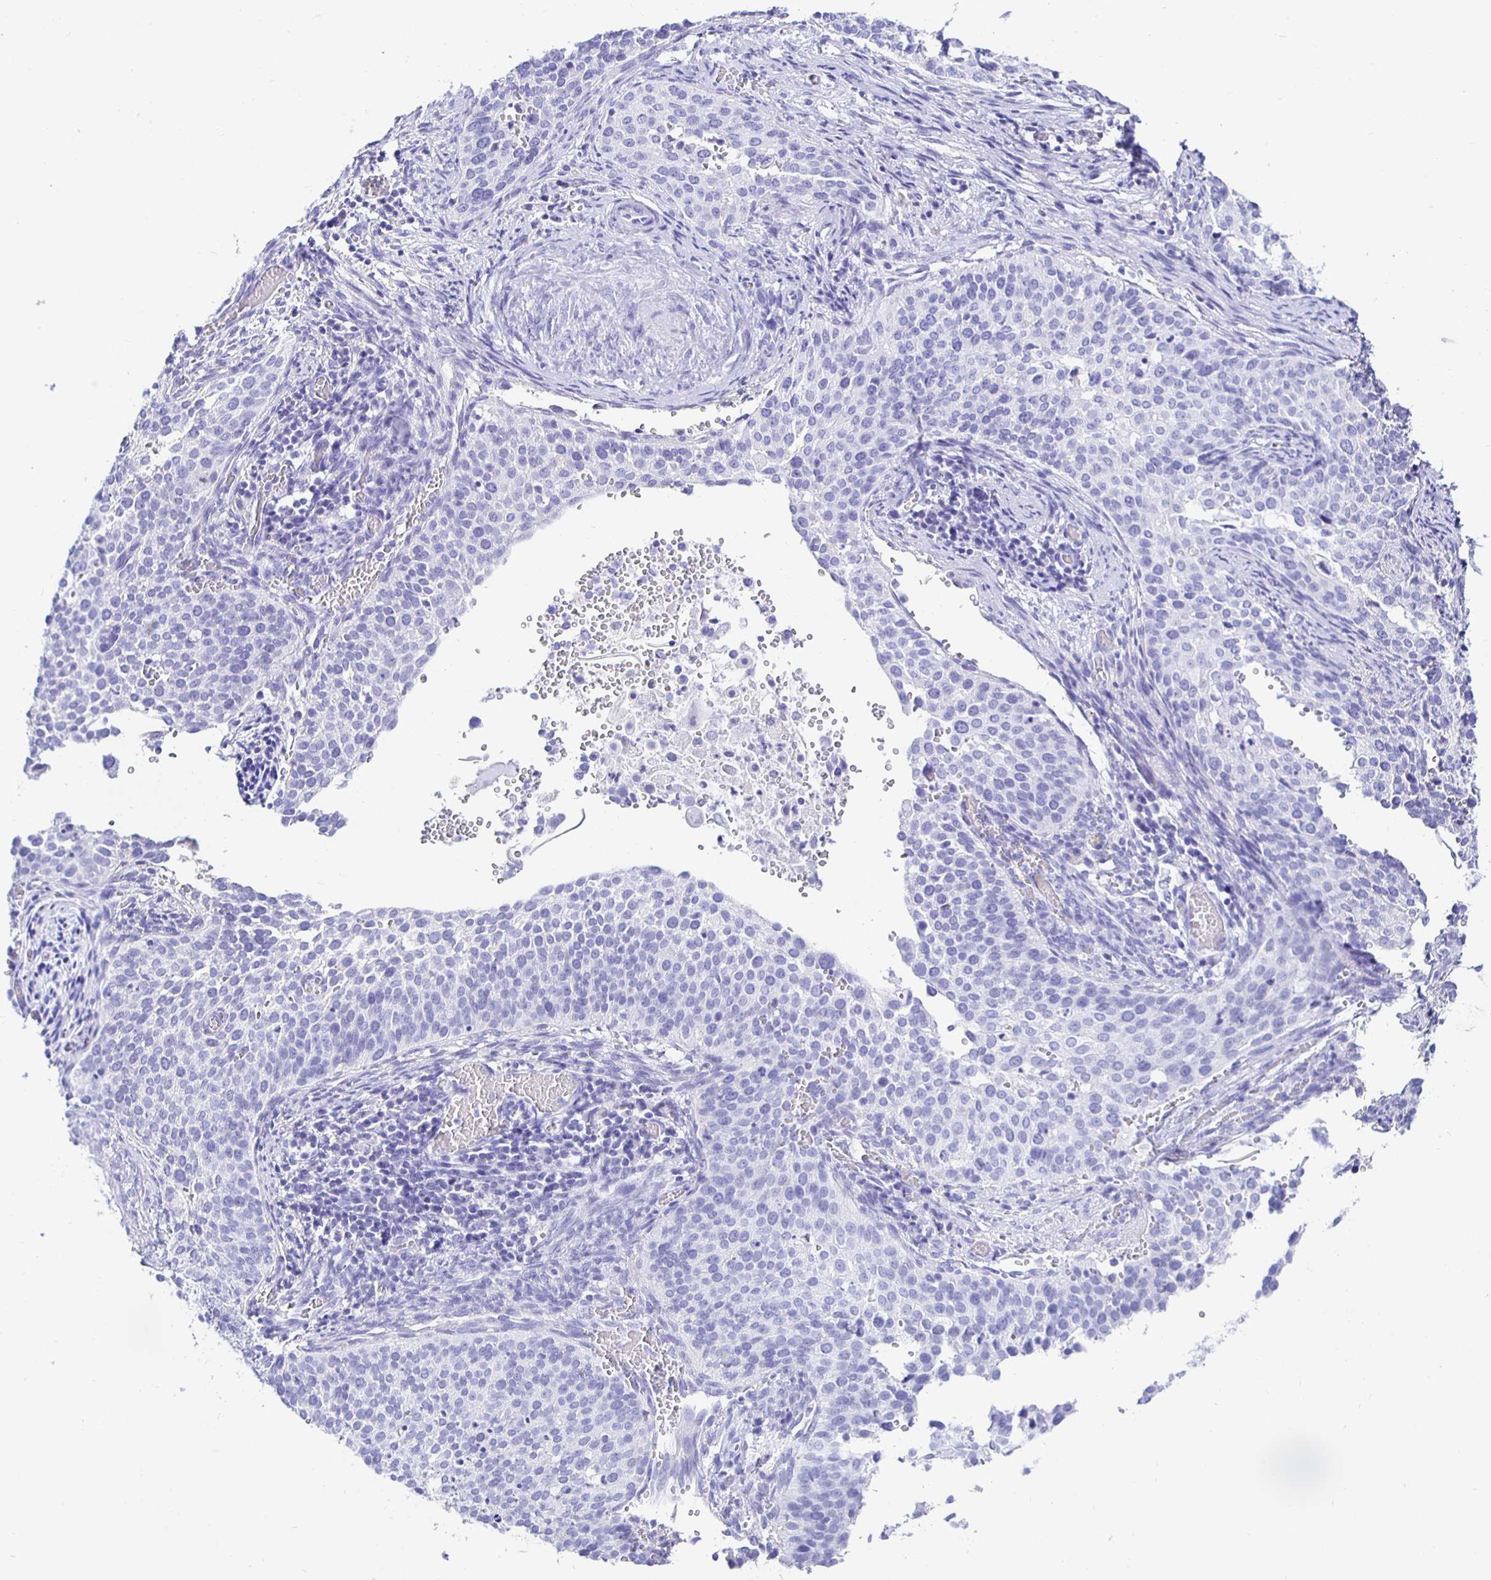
{"staining": {"intensity": "negative", "quantity": "none", "location": "none"}, "tissue": "cervical cancer", "cell_type": "Tumor cells", "image_type": "cancer", "snomed": [{"axis": "morphology", "description": "Squamous cell carcinoma, NOS"}, {"axis": "topography", "description": "Cervix"}], "caption": "Immunohistochemistry (IHC) histopathology image of human cervical cancer (squamous cell carcinoma) stained for a protein (brown), which shows no expression in tumor cells.", "gene": "UMOD", "patient": {"sex": "female", "age": 44}}